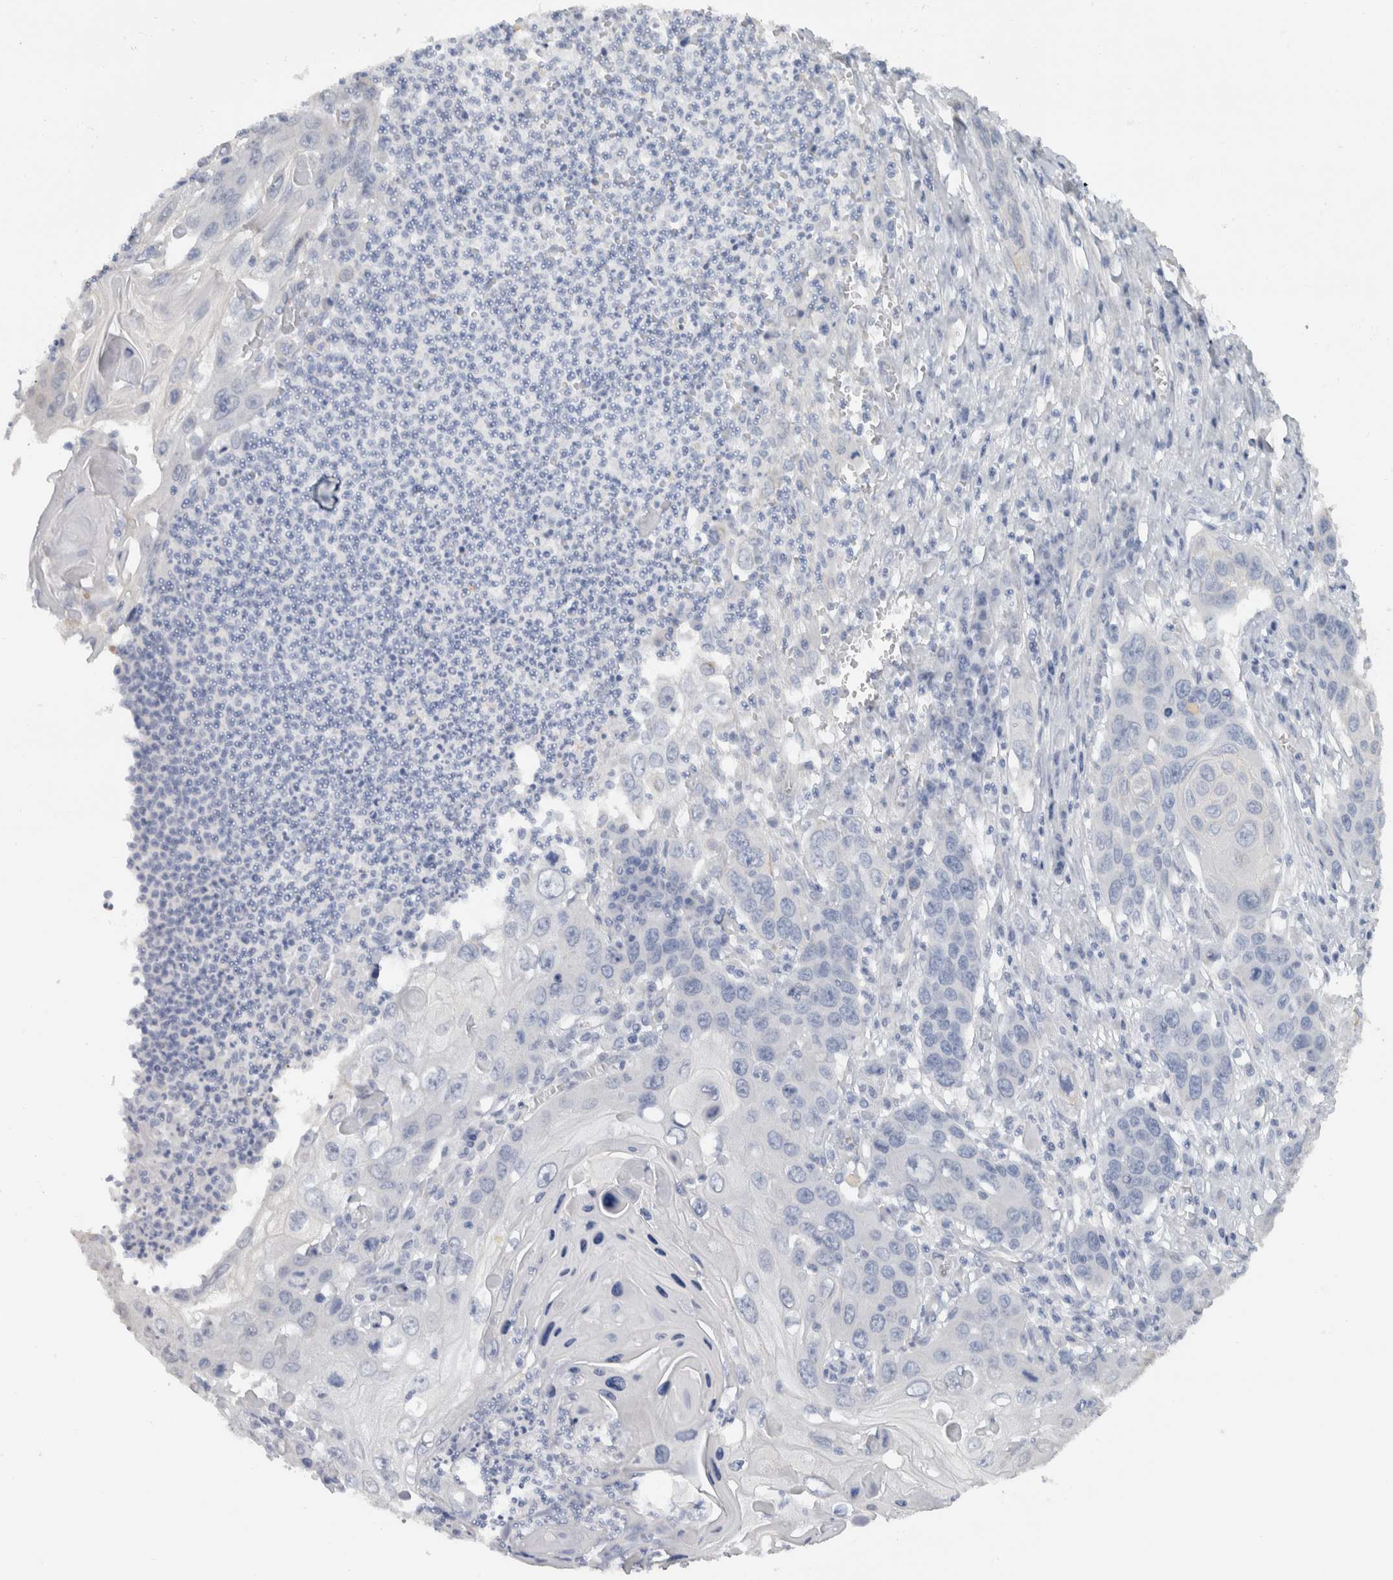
{"staining": {"intensity": "negative", "quantity": "none", "location": "none"}, "tissue": "skin cancer", "cell_type": "Tumor cells", "image_type": "cancer", "snomed": [{"axis": "morphology", "description": "Squamous cell carcinoma, NOS"}, {"axis": "topography", "description": "Skin"}], "caption": "A high-resolution histopathology image shows immunohistochemistry staining of skin cancer (squamous cell carcinoma), which exhibits no significant expression in tumor cells.", "gene": "NEFM", "patient": {"sex": "male", "age": 55}}